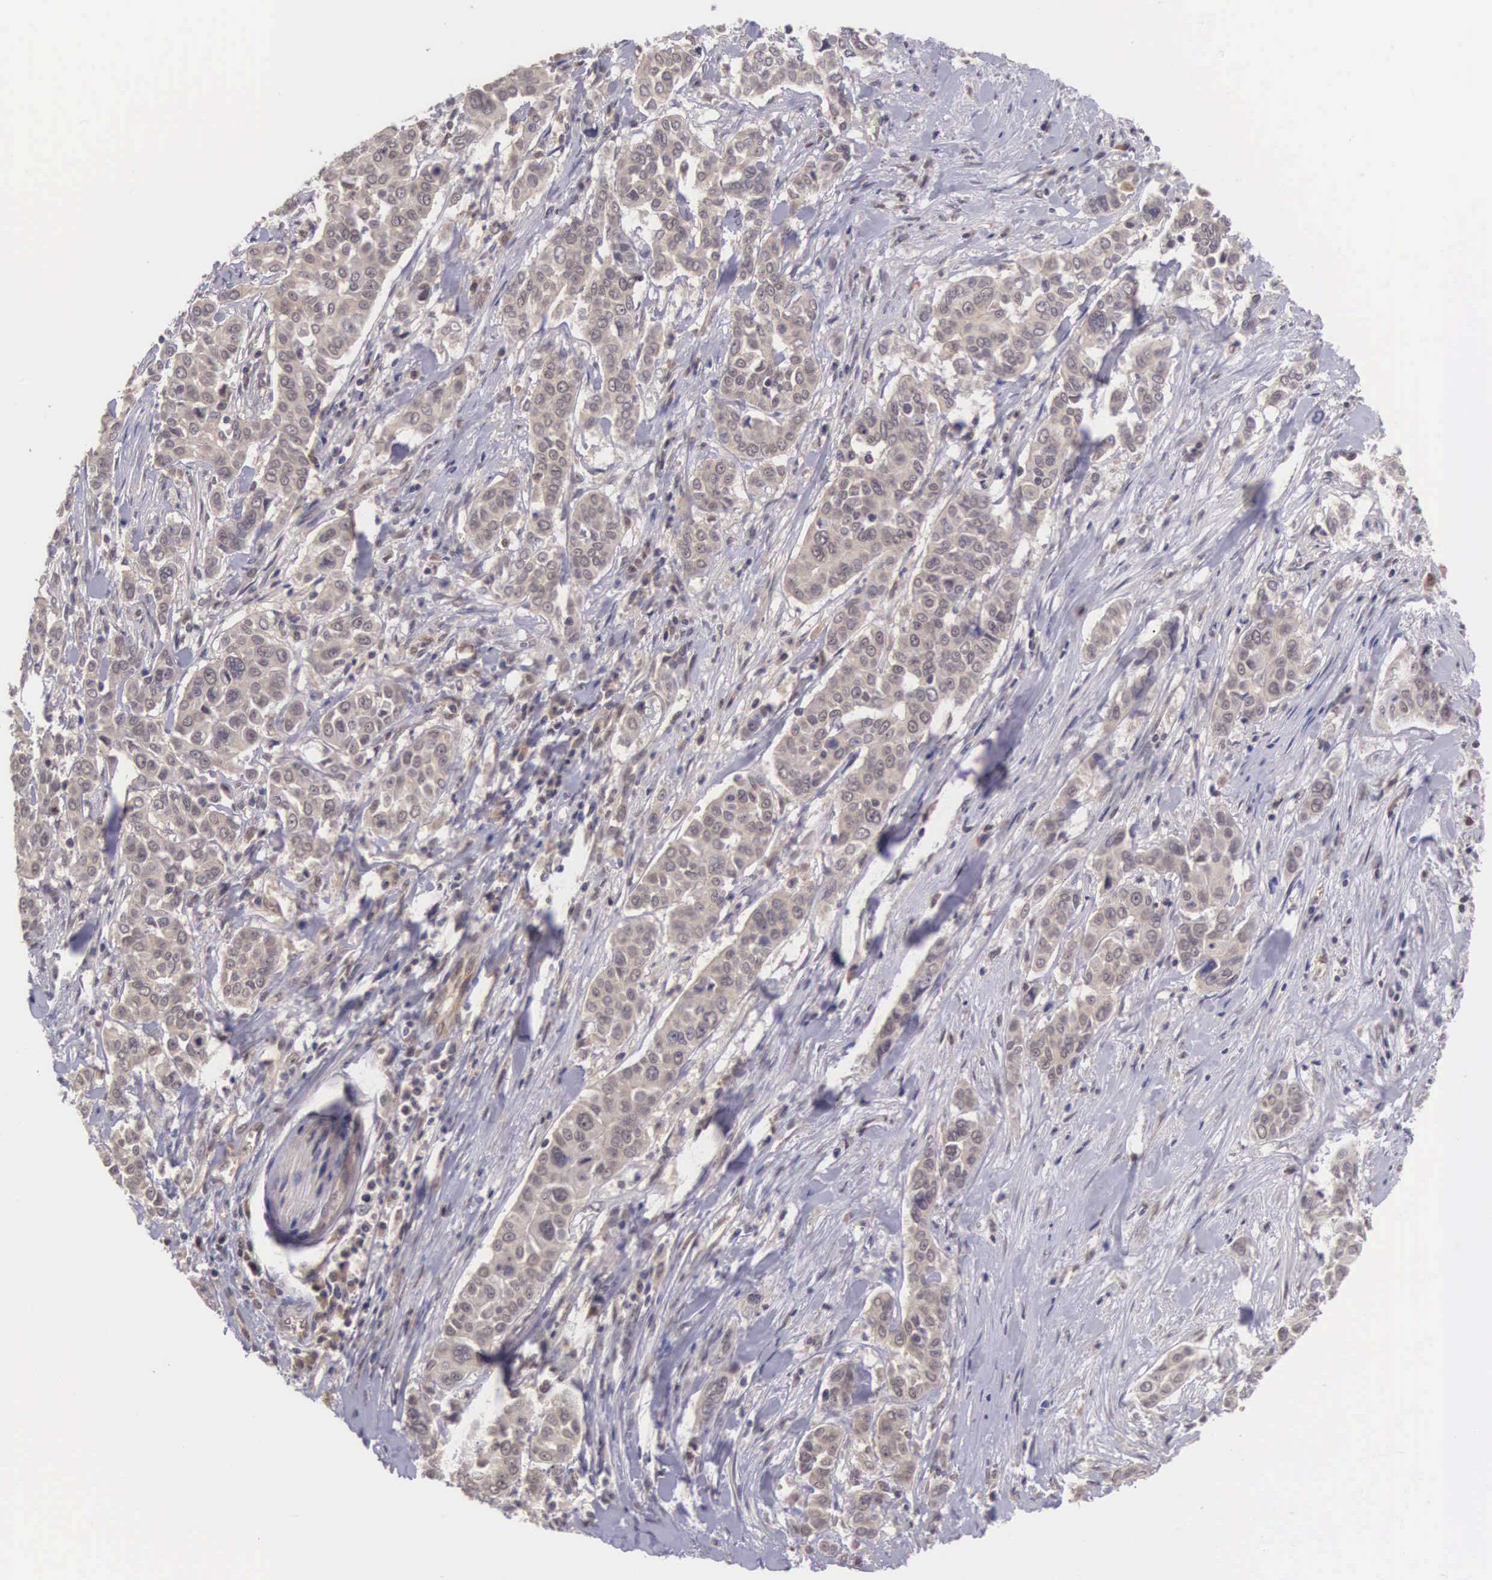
{"staining": {"intensity": "weak", "quantity": ">75%", "location": "cytoplasmic/membranous"}, "tissue": "pancreatic cancer", "cell_type": "Tumor cells", "image_type": "cancer", "snomed": [{"axis": "morphology", "description": "Adenocarcinoma, NOS"}, {"axis": "topography", "description": "Pancreas"}], "caption": "Immunohistochemical staining of pancreatic cancer shows low levels of weak cytoplasmic/membranous protein staining in about >75% of tumor cells.", "gene": "VASH1", "patient": {"sex": "female", "age": 52}}